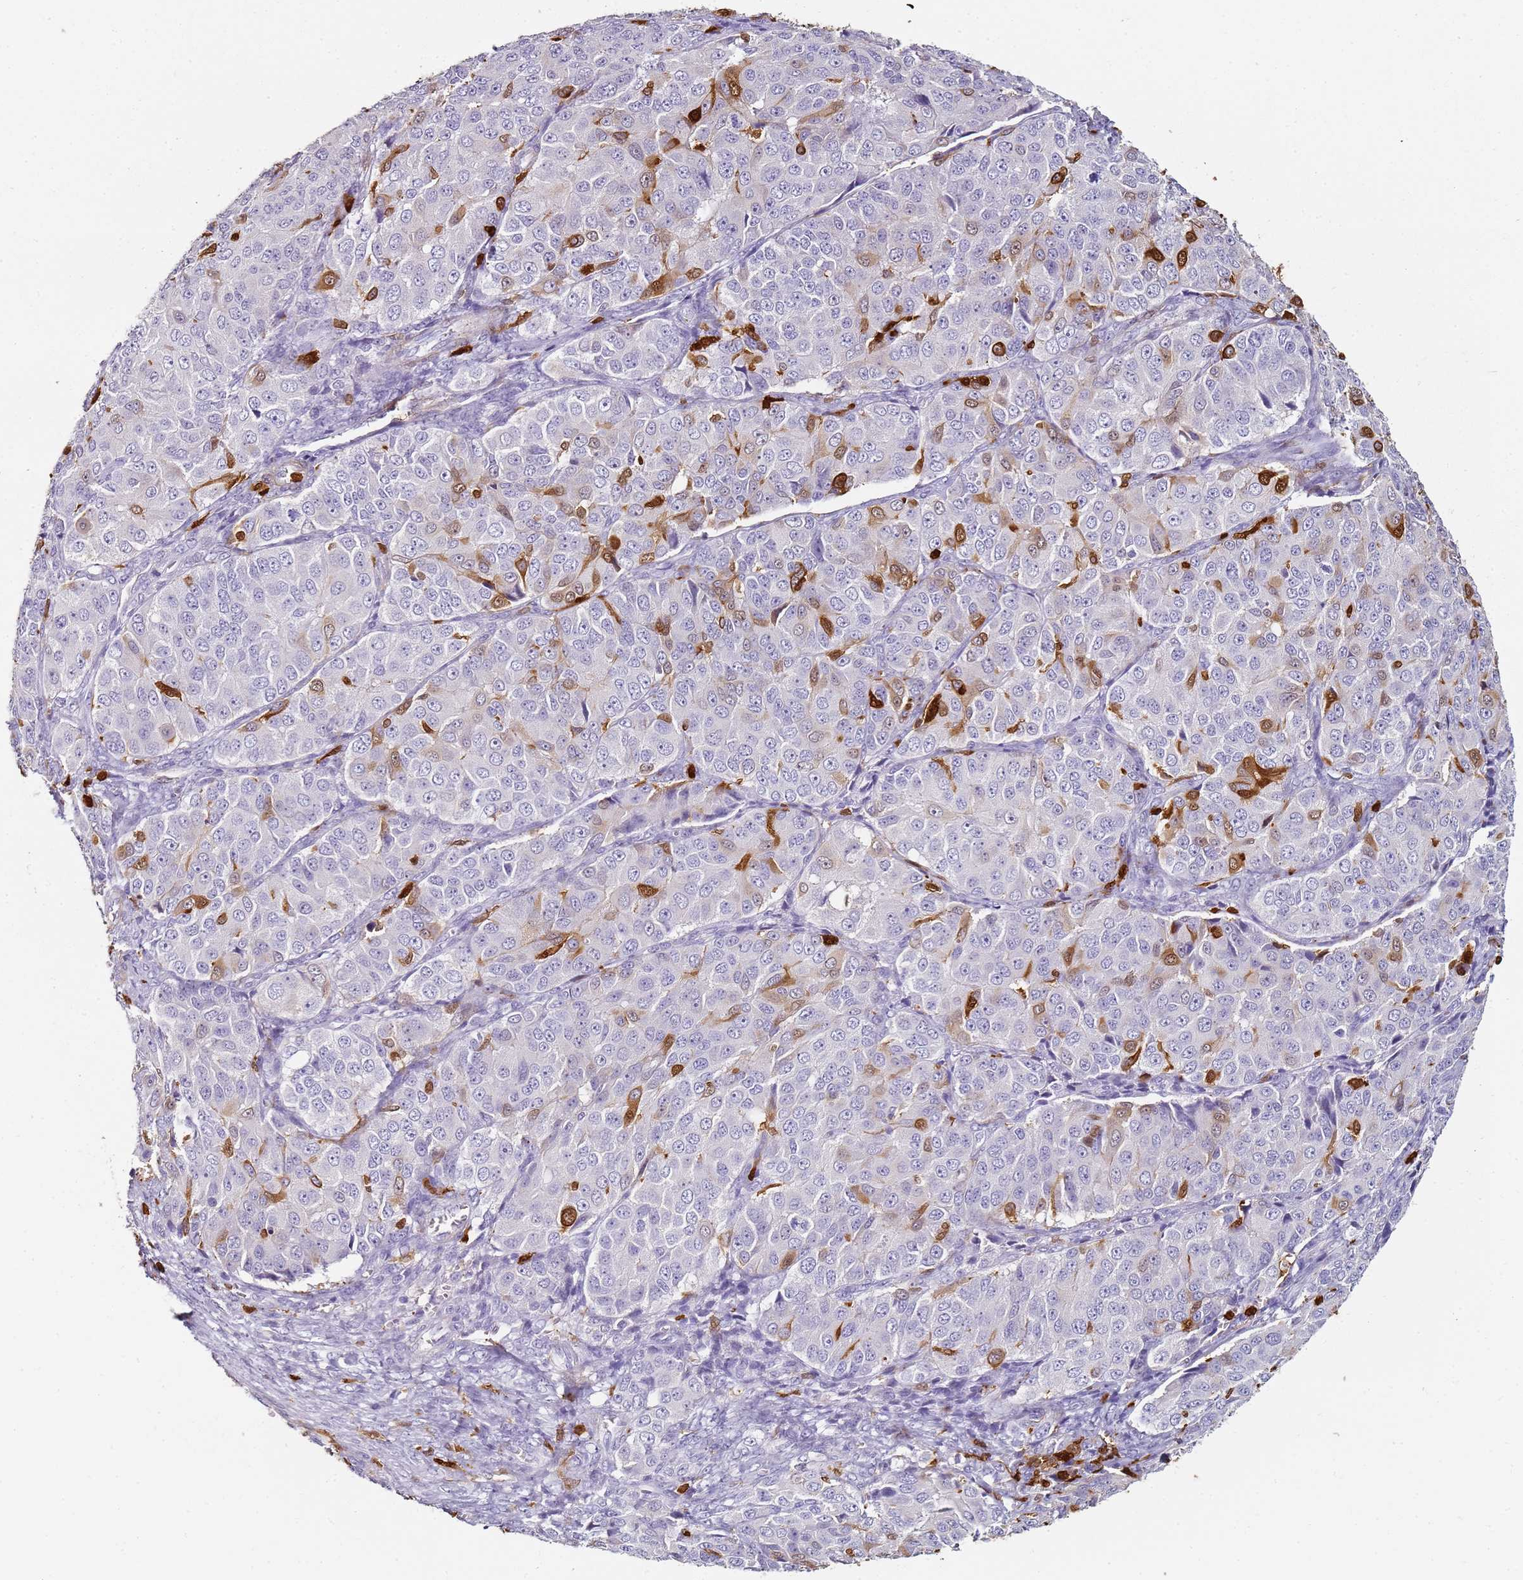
{"staining": {"intensity": "negative", "quantity": "none", "location": "none"}, "tissue": "ovarian cancer", "cell_type": "Tumor cells", "image_type": "cancer", "snomed": [{"axis": "morphology", "description": "Carcinoma, endometroid"}, {"axis": "topography", "description": "Ovary"}], "caption": "Tumor cells show no significant staining in ovarian endometroid carcinoma.", "gene": "S100A4", "patient": {"sex": "female", "age": 51}}